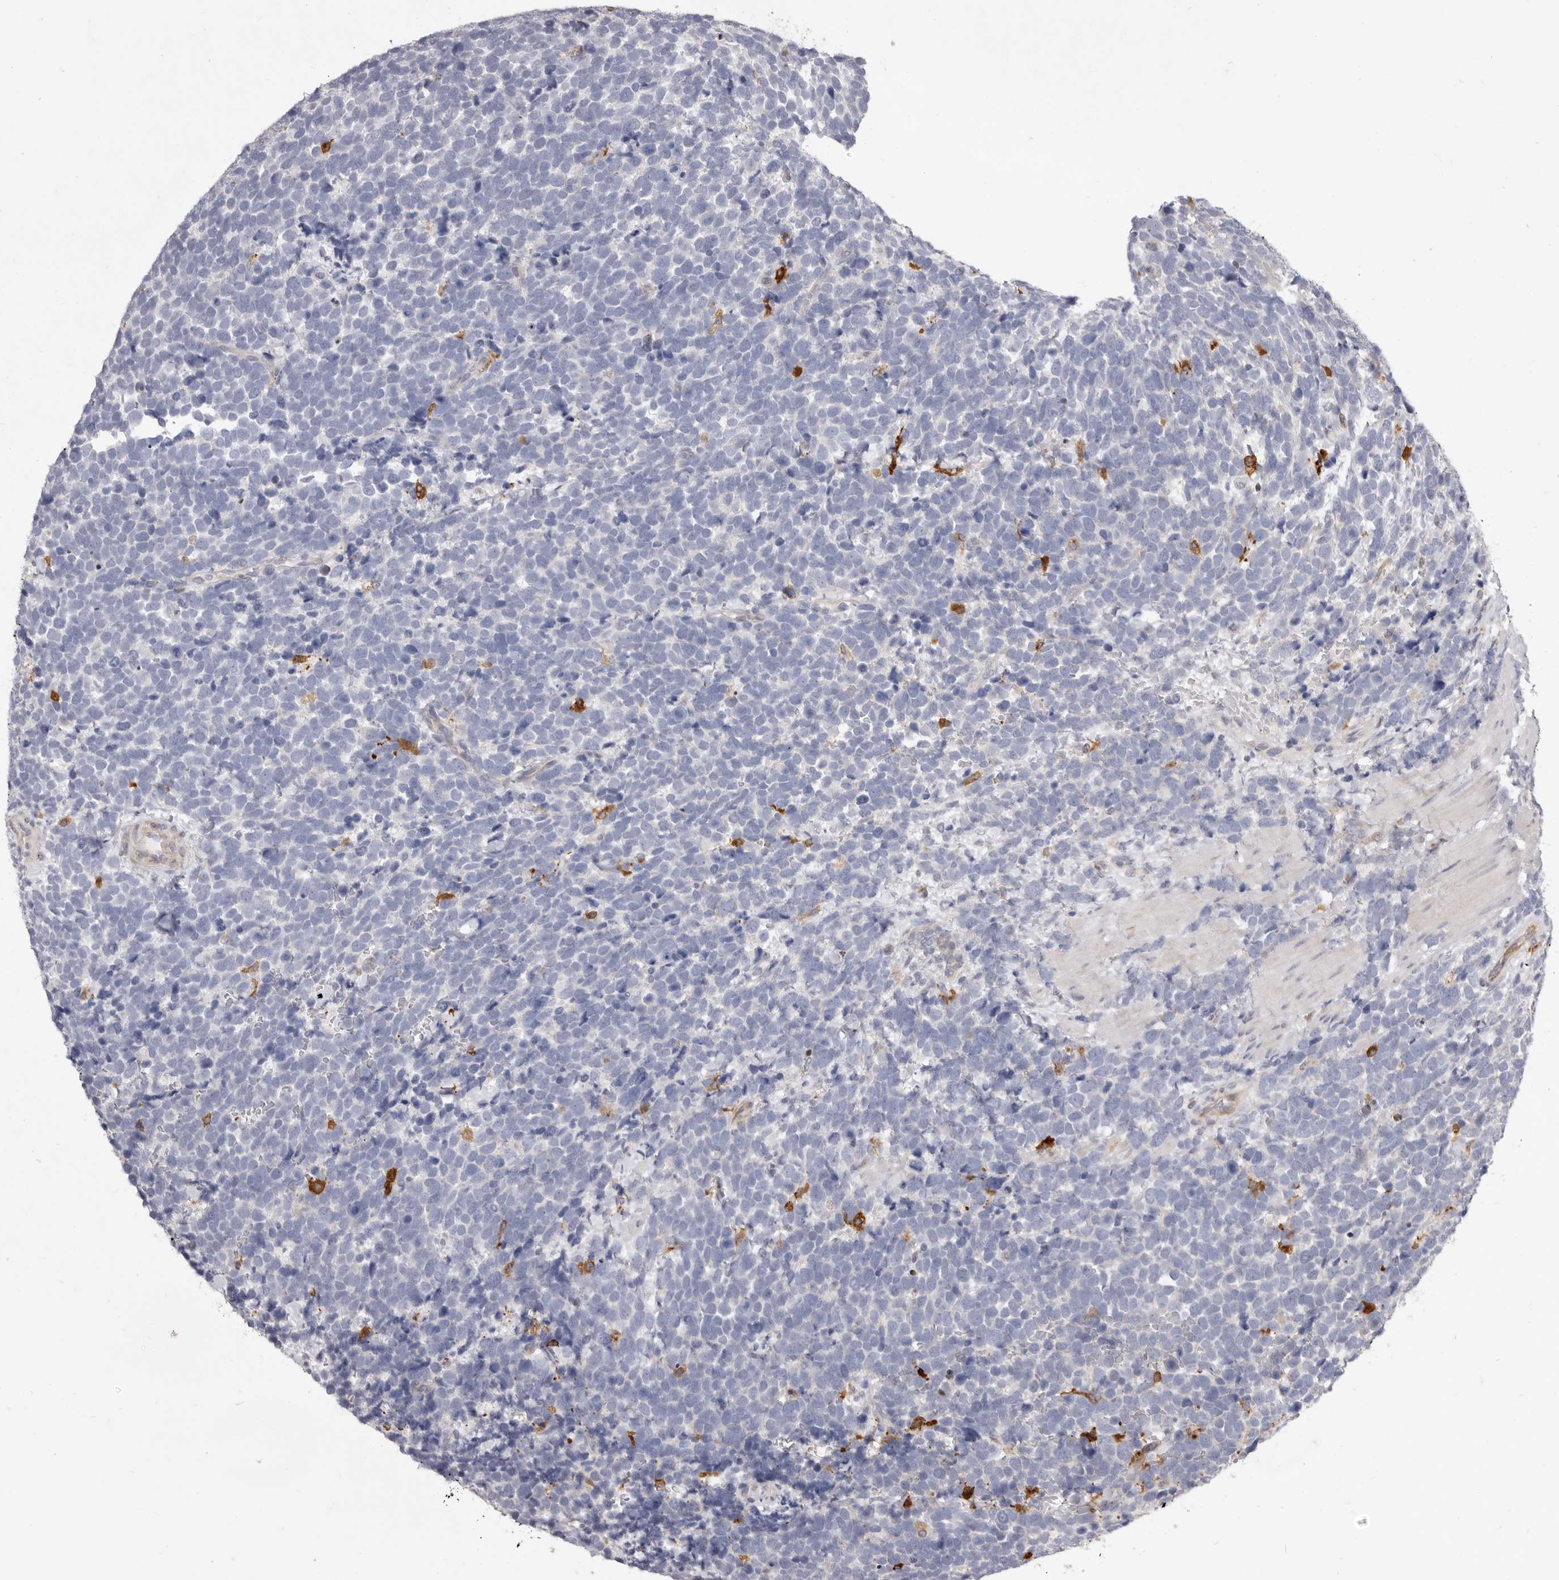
{"staining": {"intensity": "negative", "quantity": "none", "location": "none"}, "tissue": "urothelial cancer", "cell_type": "Tumor cells", "image_type": "cancer", "snomed": [{"axis": "morphology", "description": "Urothelial carcinoma, High grade"}, {"axis": "topography", "description": "Urinary bladder"}], "caption": "A histopathology image of human urothelial cancer is negative for staining in tumor cells.", "gene": "VPS45", "patient": {"sex": "female", "age": 82}}